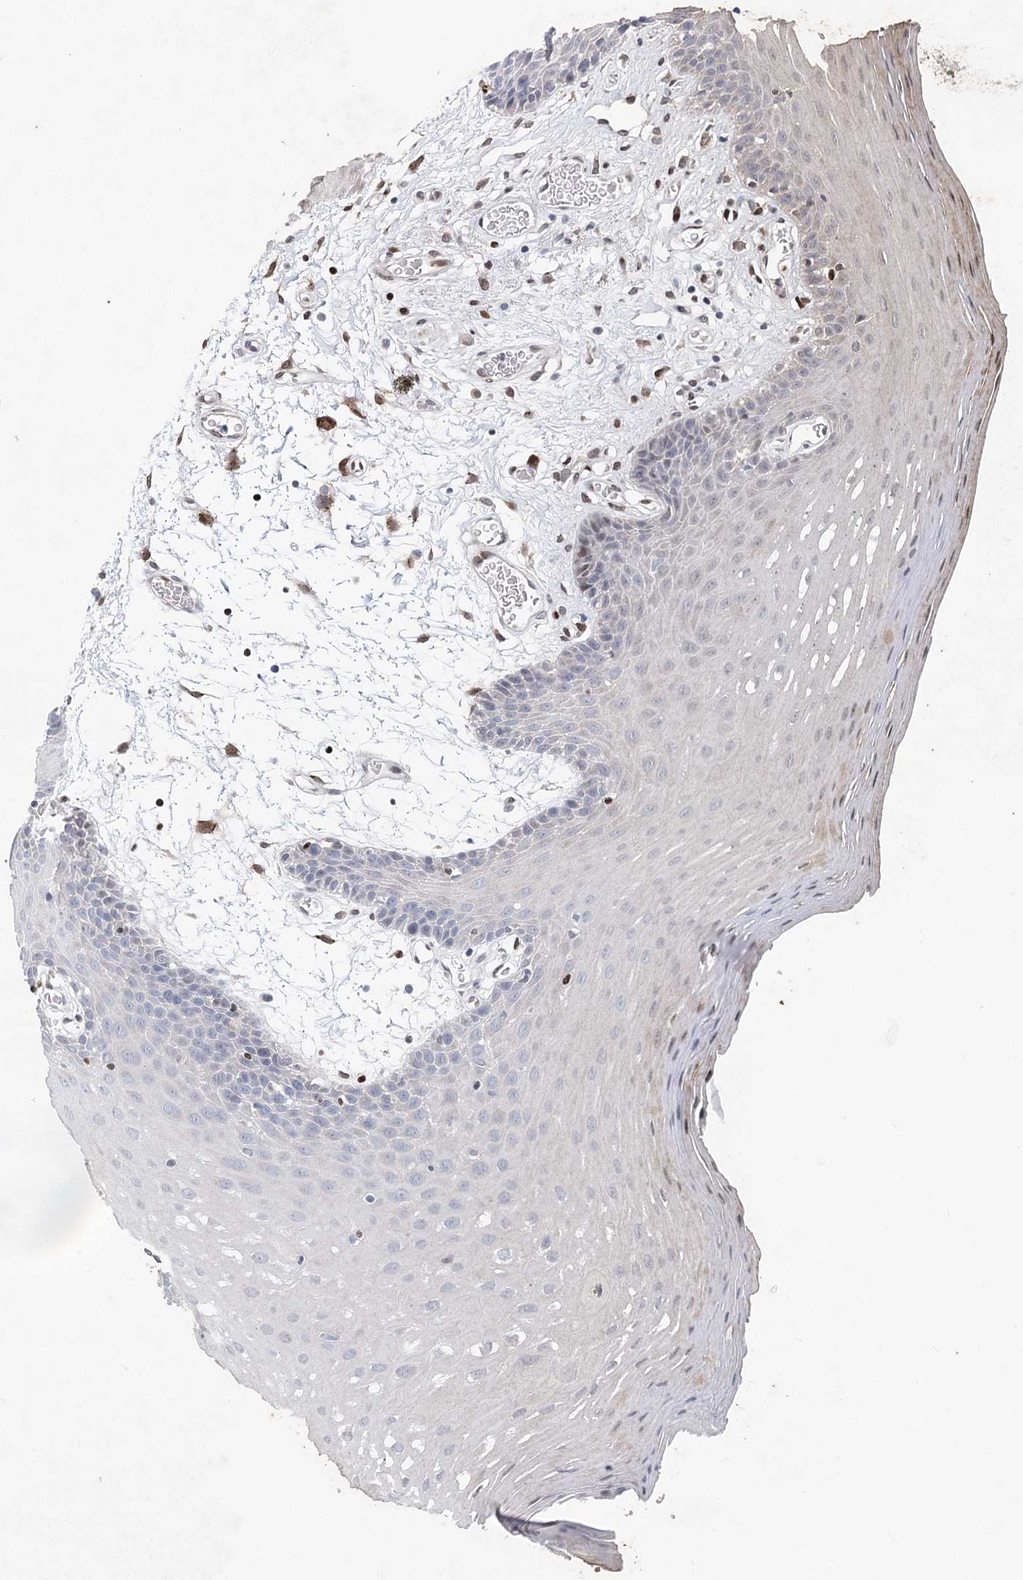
{"staining": {"intensity": "weak", "quantity": "<25%", "location": "cytoplasmic/membranous,nuclear"}, "tissue": "oral mucosa", "cell_type": "Squamous epithelial cells", "image_type": "normal", "snomed": [{"axis": "morphology", "description": "Normal tissue, NOS"}, {"axis": "topography", "description": "Skeletal muscle"}, {"axis": "topography", "description": "Oral tissue"}, {"axis": "topography", "description": "Salivary gland"}, {"axis": "topography", "description": "Peripheral nerve tissue"}], "caption": "Protein analysis of benign oral mucosa reveals no significant staining in squamous epithelial cells.", "gene": "FRMD4A", "patient": {"sex": "male", "age": 54}}